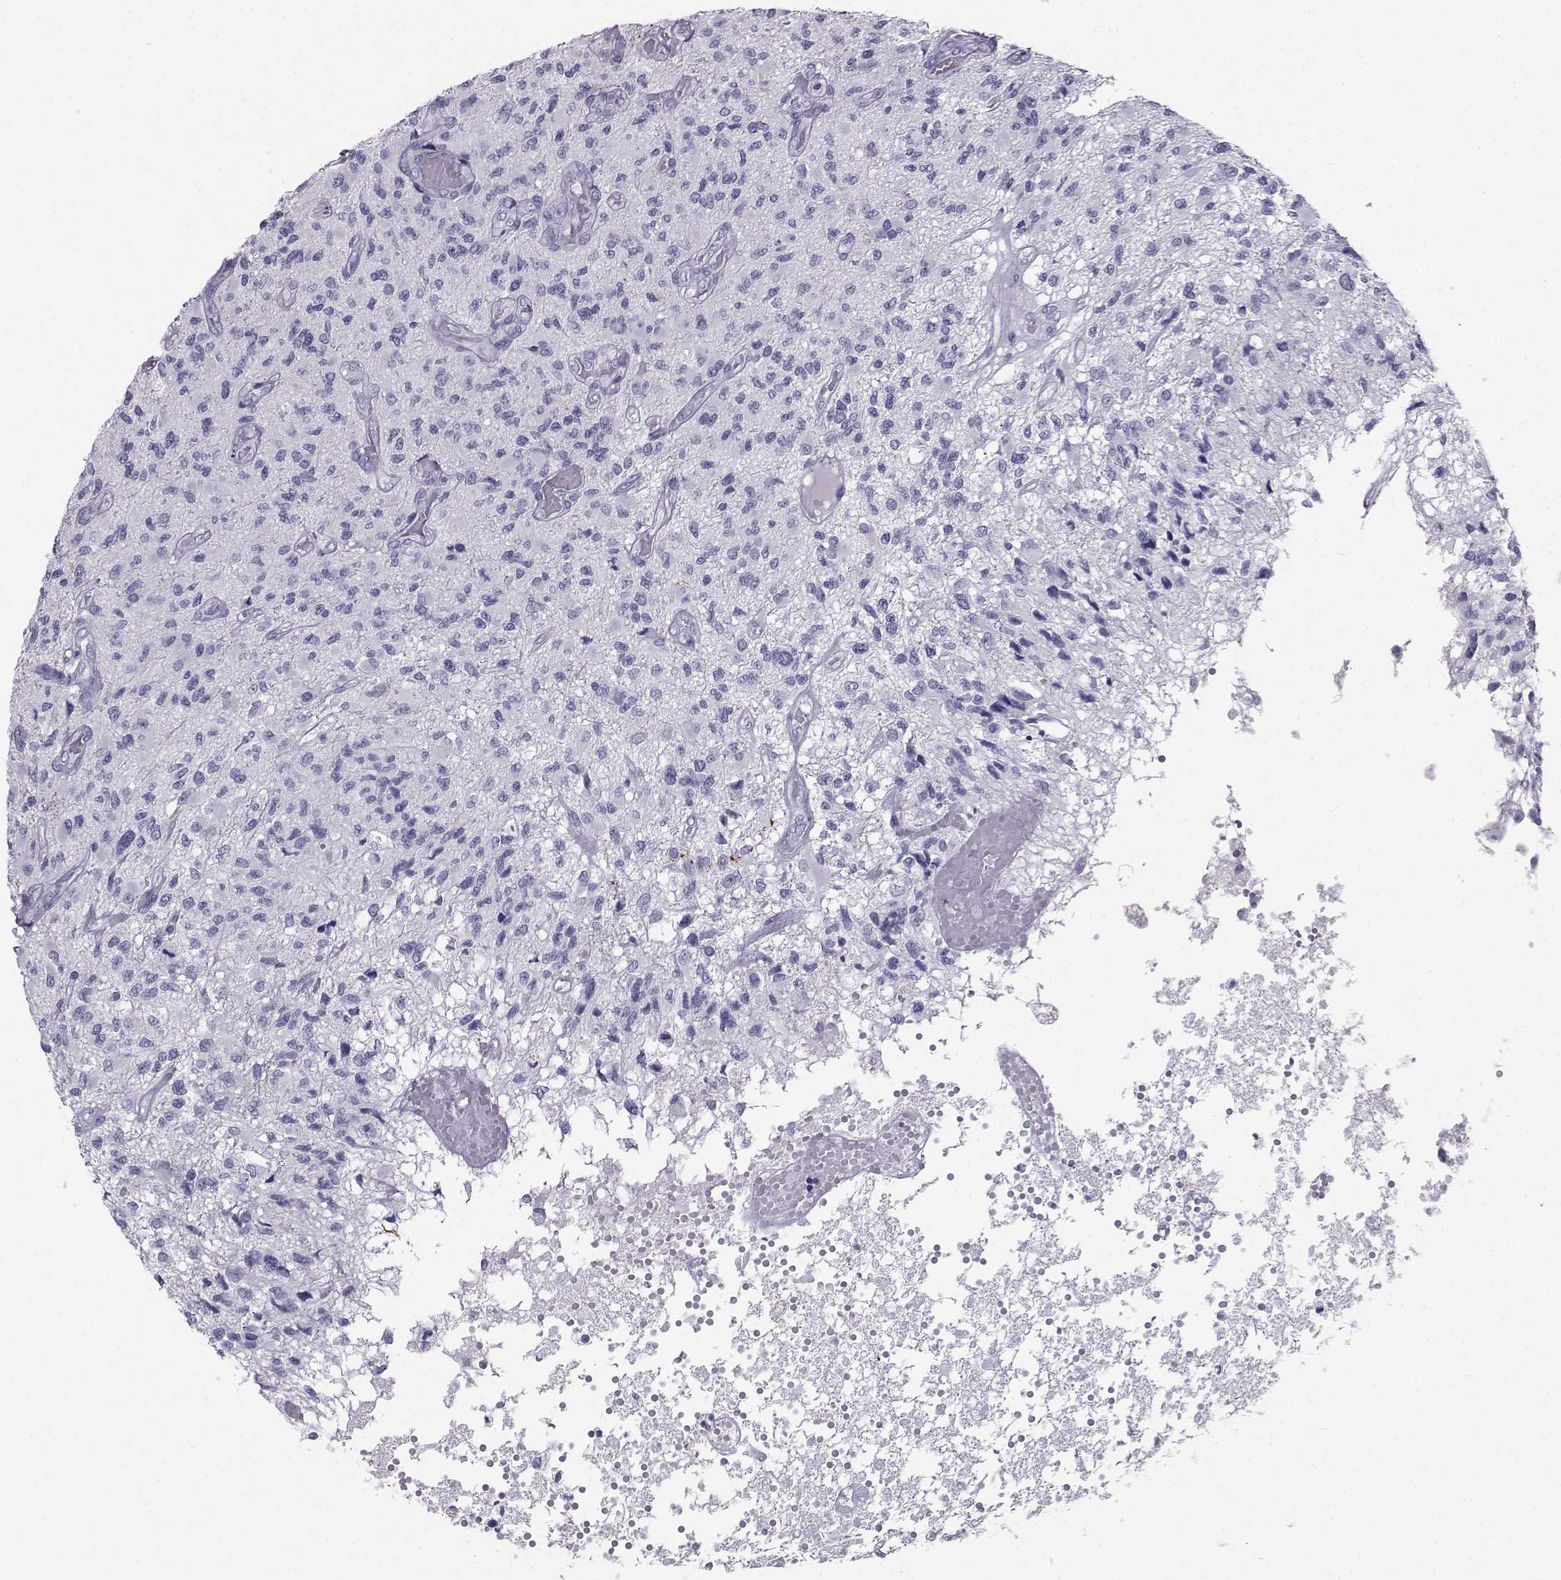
{"staining": {"intensity": "negative", "quantity": "none", "location": "none"}, "tissue": "glioma", "cell_type": "Tumor cells", "image_type": "cancer", "snomed": [{"axis": "morphology", "description": "Glioma, malignant, High grade"}, {"axis": "topography", "description": "Brain"}], "caption": "The IHC micrograph has no significant expression in tumor cells of high-grade glioma (malignant) tissue.", "gene": "SST", "patient": {"sex": "female", "age": 63}}